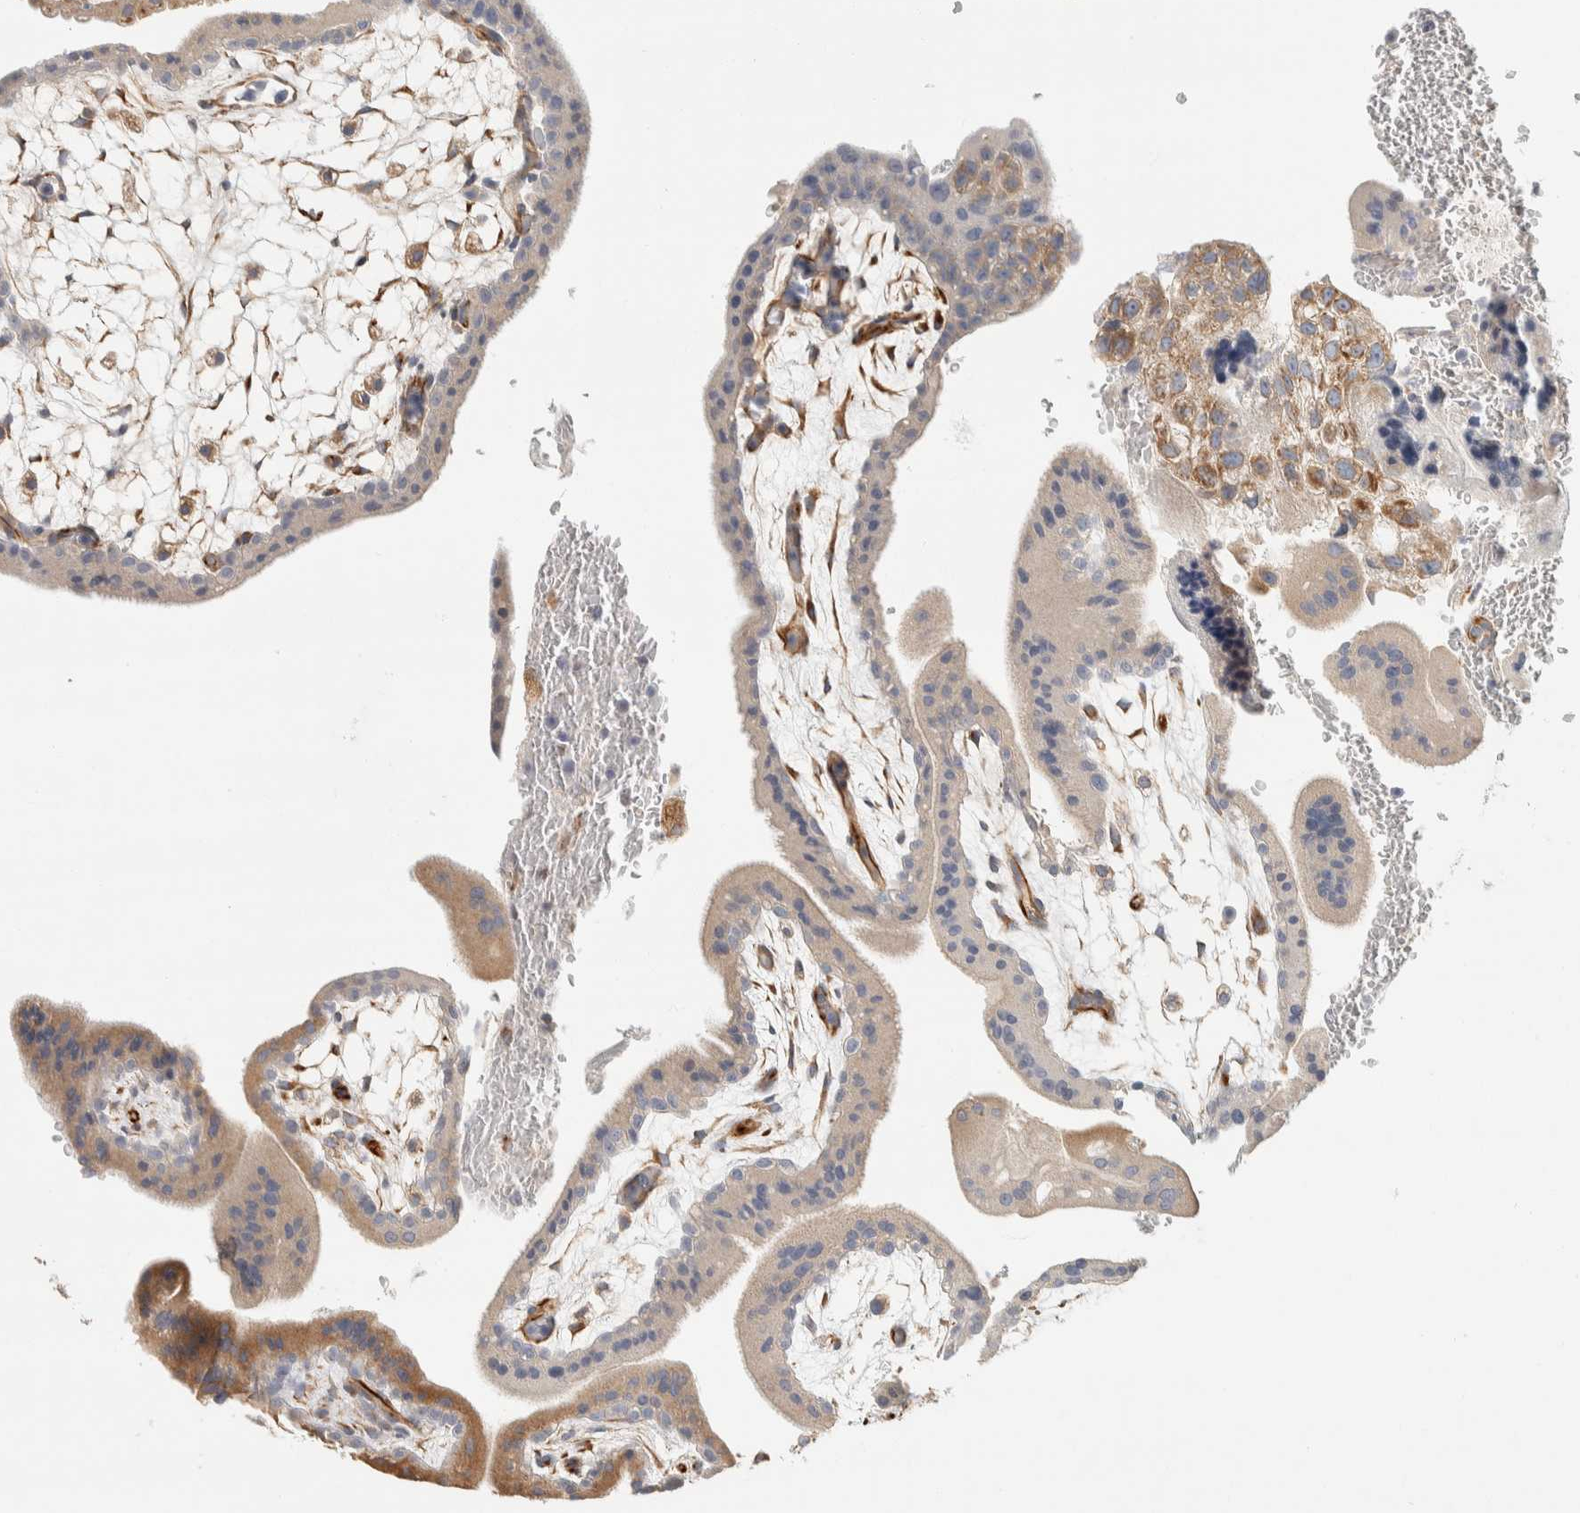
{"staining": {"intensity": "moderate", "quantity": "<25%", "location": "cytoplasmic/membranous"}, "tissue": "placenta", "cell_type": "Trophoblastic cells", "image_type": "normal", "snomed": [{"axis": "morphology", "description": "Normal tissue, NOS"}, {"axis": "topography", "description": "Placenta"}], "caption": "Brown immunohistochemical staining in benign human placenta exhibits moderate cytoplasmic/membranous staining in about <25% of trophoblastic cells. The staining was performed using DAB (3,3'-diaminobenzidine), with brown indicating positive protein expression. Nuclei are stained blue with hematoxylin.", "gene": "CDR2", "patient": {"sex": "female", "age": 35}}